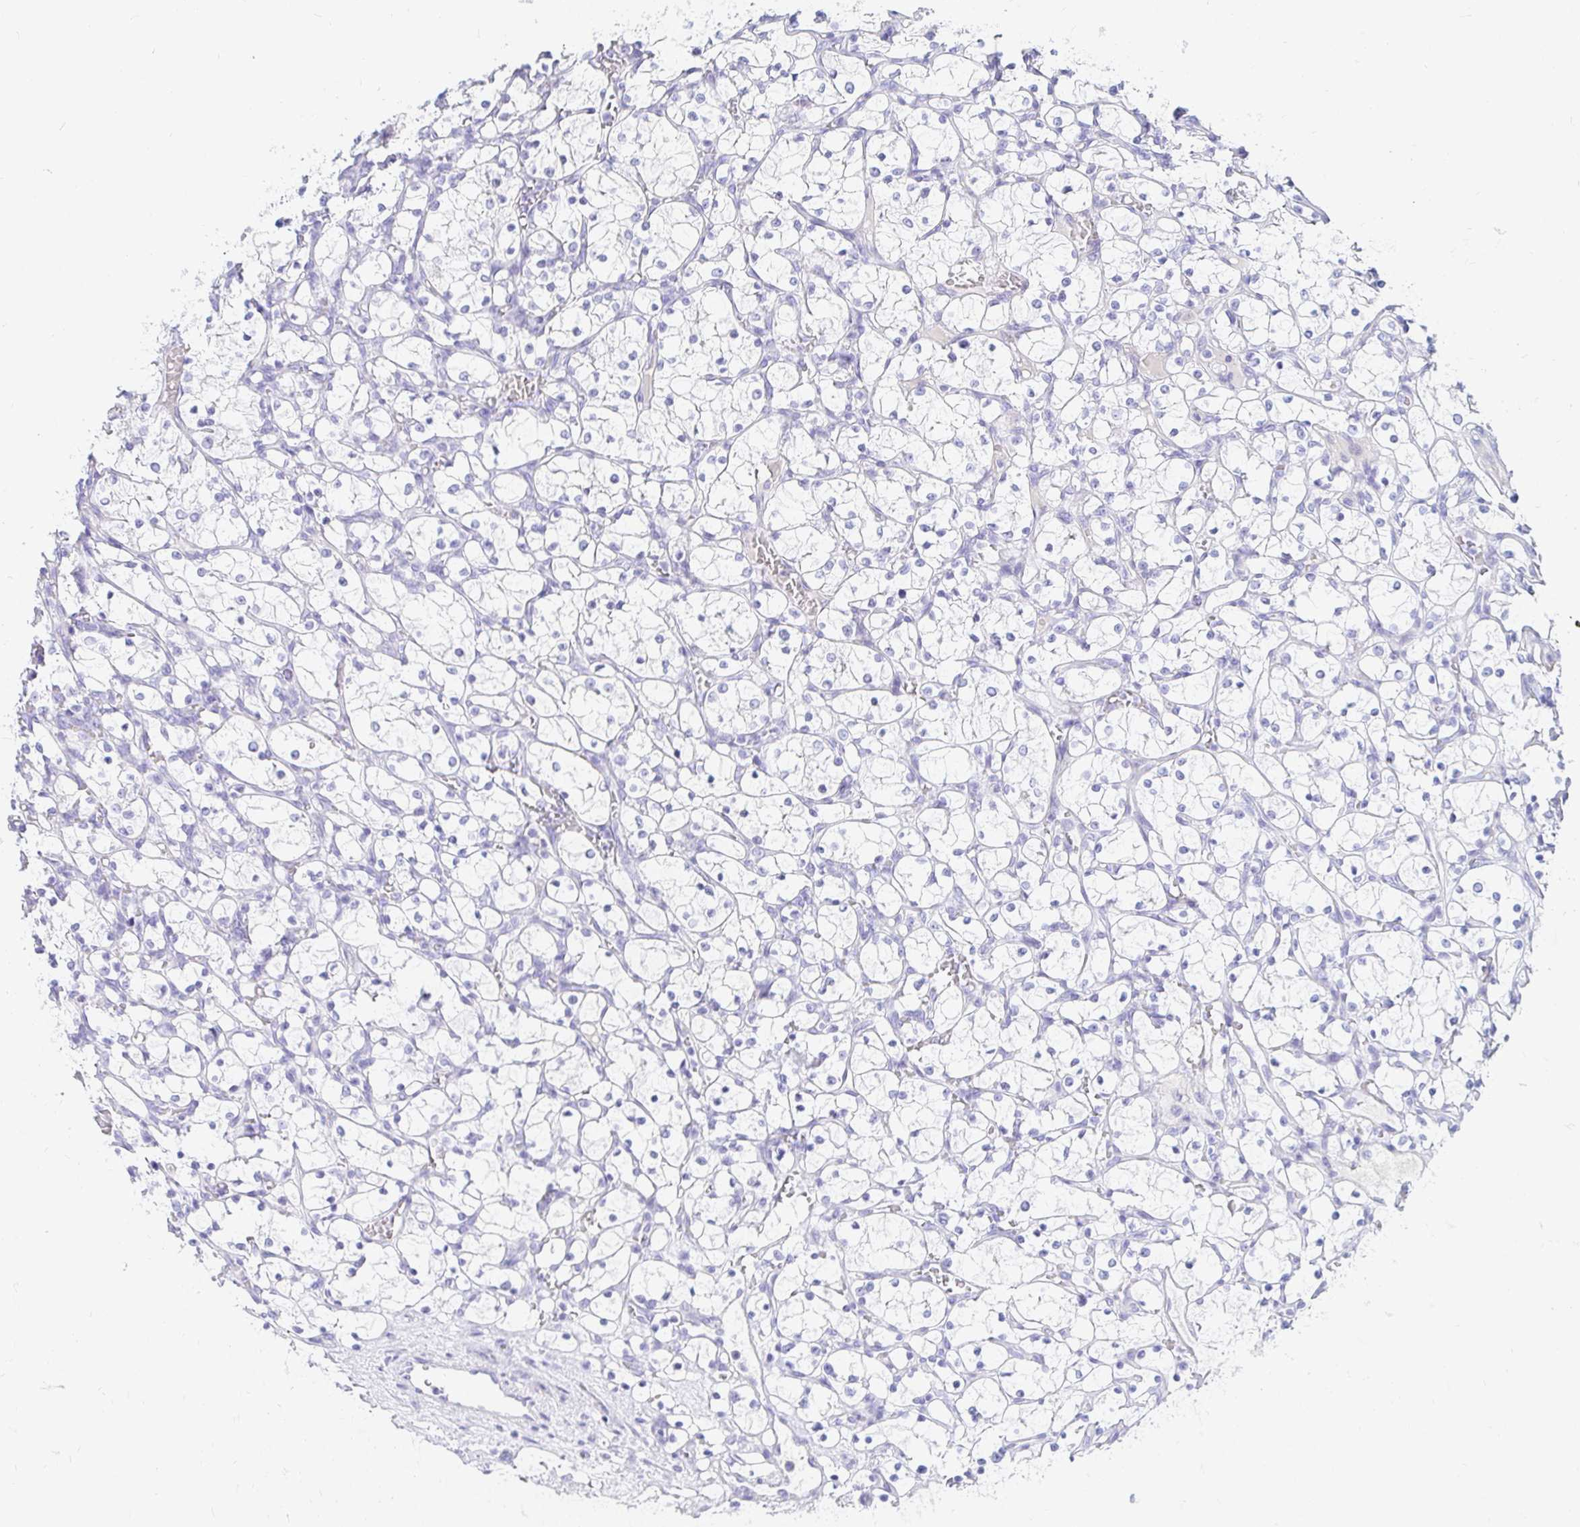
{"staining": {"intensity": "negative", "quantity": "none", "location": "none"}, "tissue": "renal cancer", "cell_type": "Tumor cells", "image_type": "cancer", "snomed": [{"axis": "morphology", "description": "Adenocarcinoma, NOS"}, {"axis": "topography", "description": "Kidney"}], "caption": "Histopathology image shows no protein staining in tumor cells of renal adenocarcinoma tissue.", "gene": "NR2E1", "patient": {"sex": "female", "age": 69}}